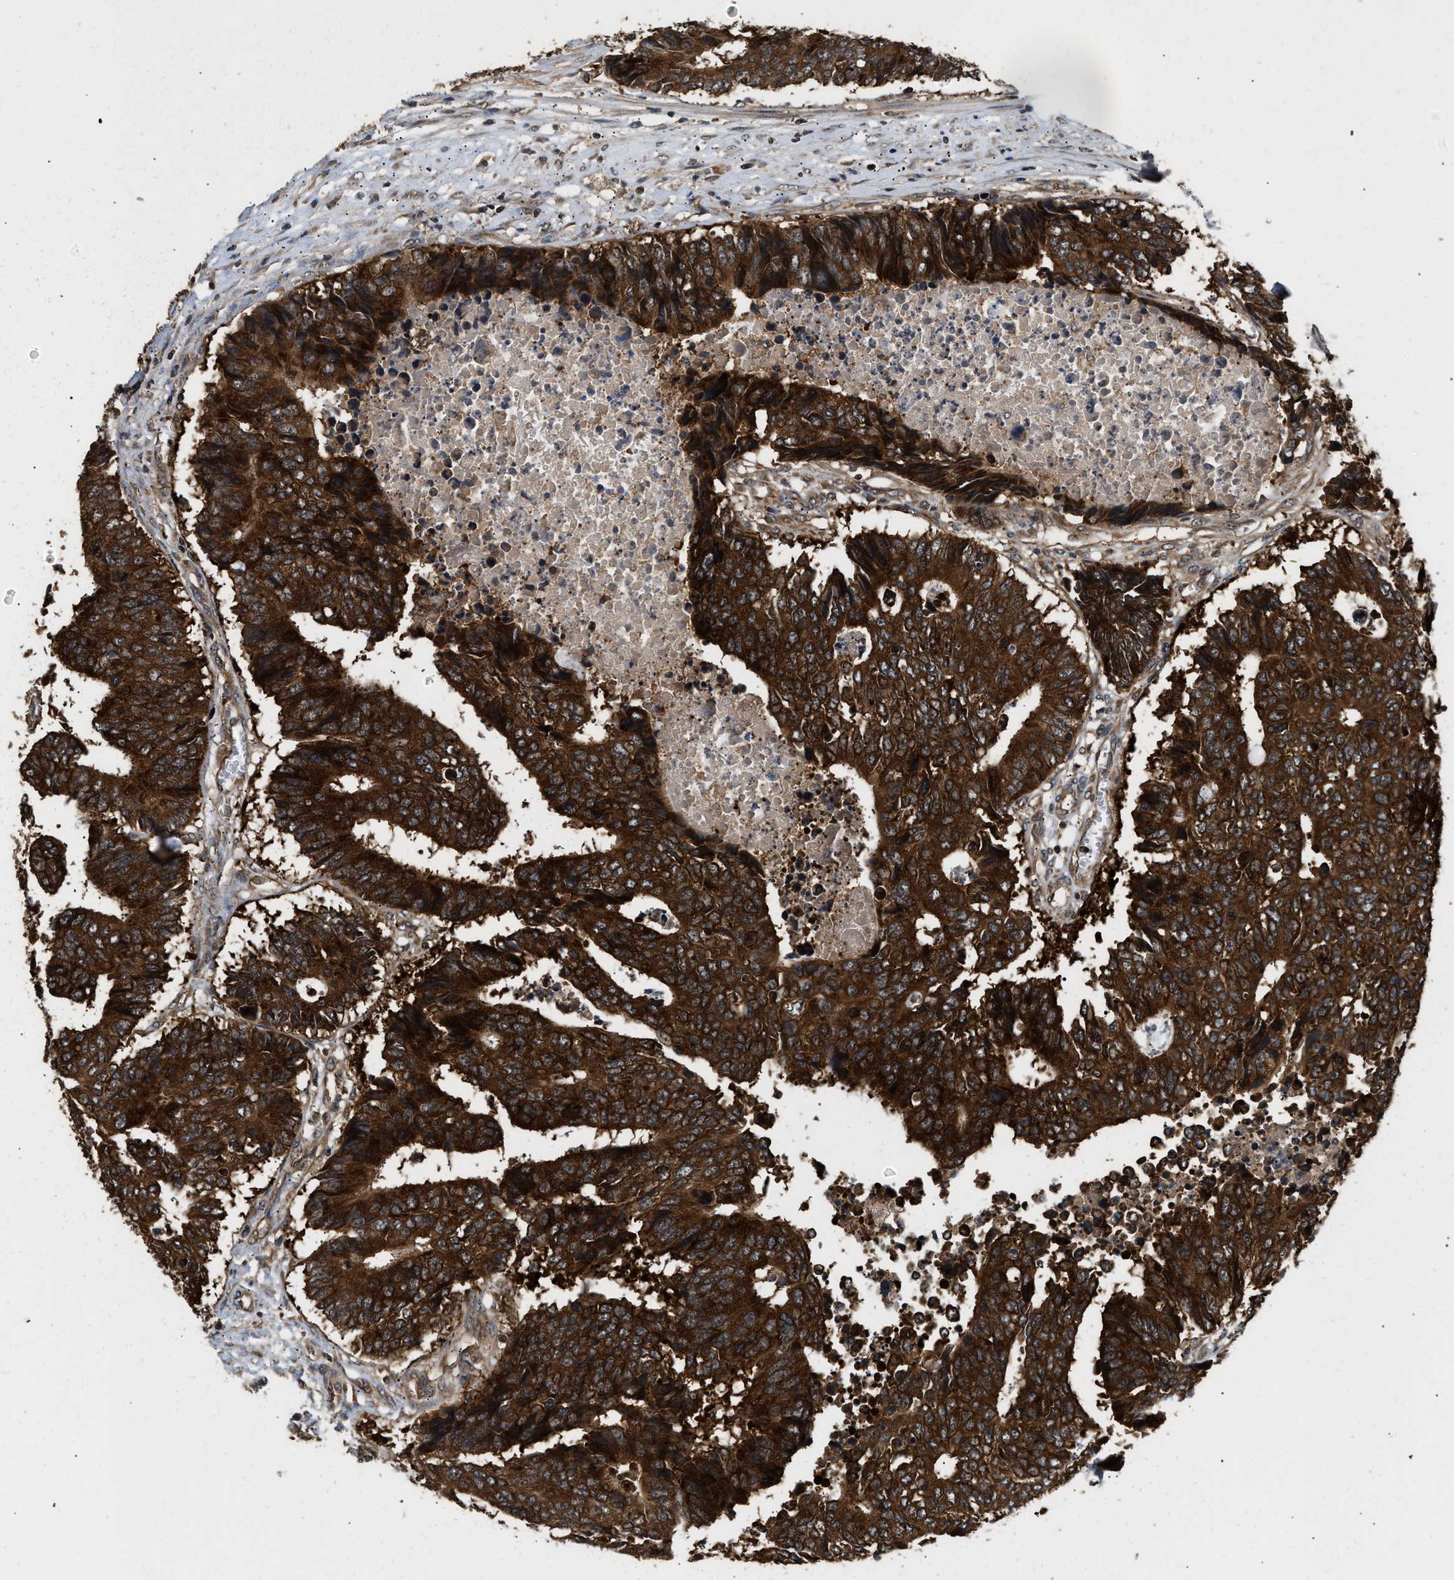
{"staining": {"intensity": "strong", "quantity": ">75%", "location": "cytoplasmic/membranous"}, "tissue": "colorectal cancer", "cell_type": "Tumor cells", "image_type": "cancer", "snomed": [{"axis": "morphology", "description": "Adenocarcinoma, NOS"}, {"axis": "topography", "description": "Rectum"}], "caption": "A brown stain labels strong cytoplasmic/membranous staining of a protein in colorectal cancer (adenocarcinoma) tumor cells. (Brightfield microscopy of DAB IHC at high magnification).", "gene": "DNAJC2", "patient": {"sex": "male", "age": 84}}